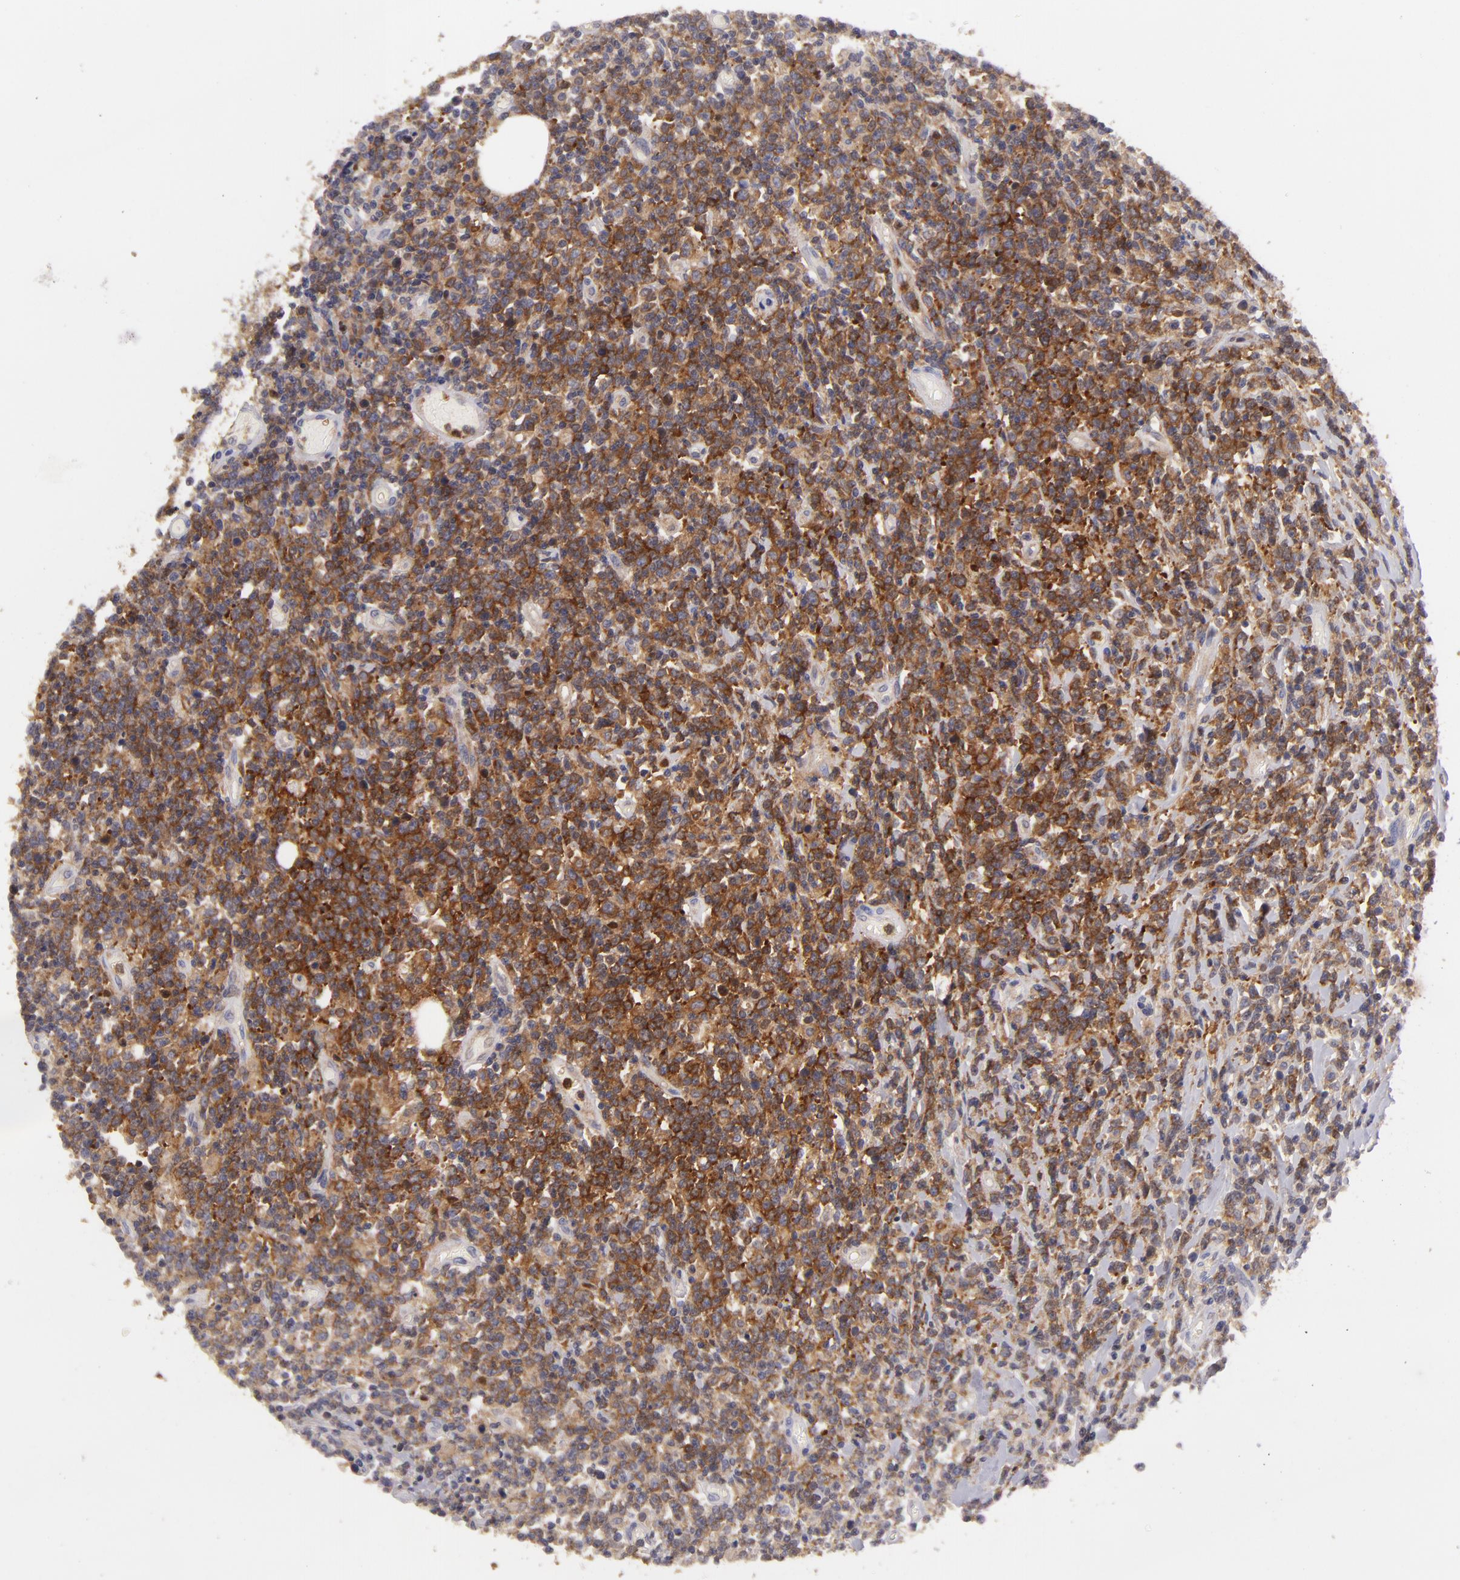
{"staining": {"intensity": "moderate", "quantity": ">75%", "location": "cytoplasmic/membranous"}, "tissue": "lymphoma", "cell_type": "Tumor cells", "image_type": "cancer", "snomed": [{"axis": "morphology", "description": "Malignant lymphoma, non-Hodgkin's type, High grade"}, {"axis": "topography", "description": "Colon"}], "caption": "Brown immunohistochemical staining in malignant lymphoma, non-Hodgkin's type (high-grade) shows moderate cytoplasmic/membranous positivity in about >75% of tumor cells.", "gene": "MMP10", "patient": {"sex": "male", "age": 82}}